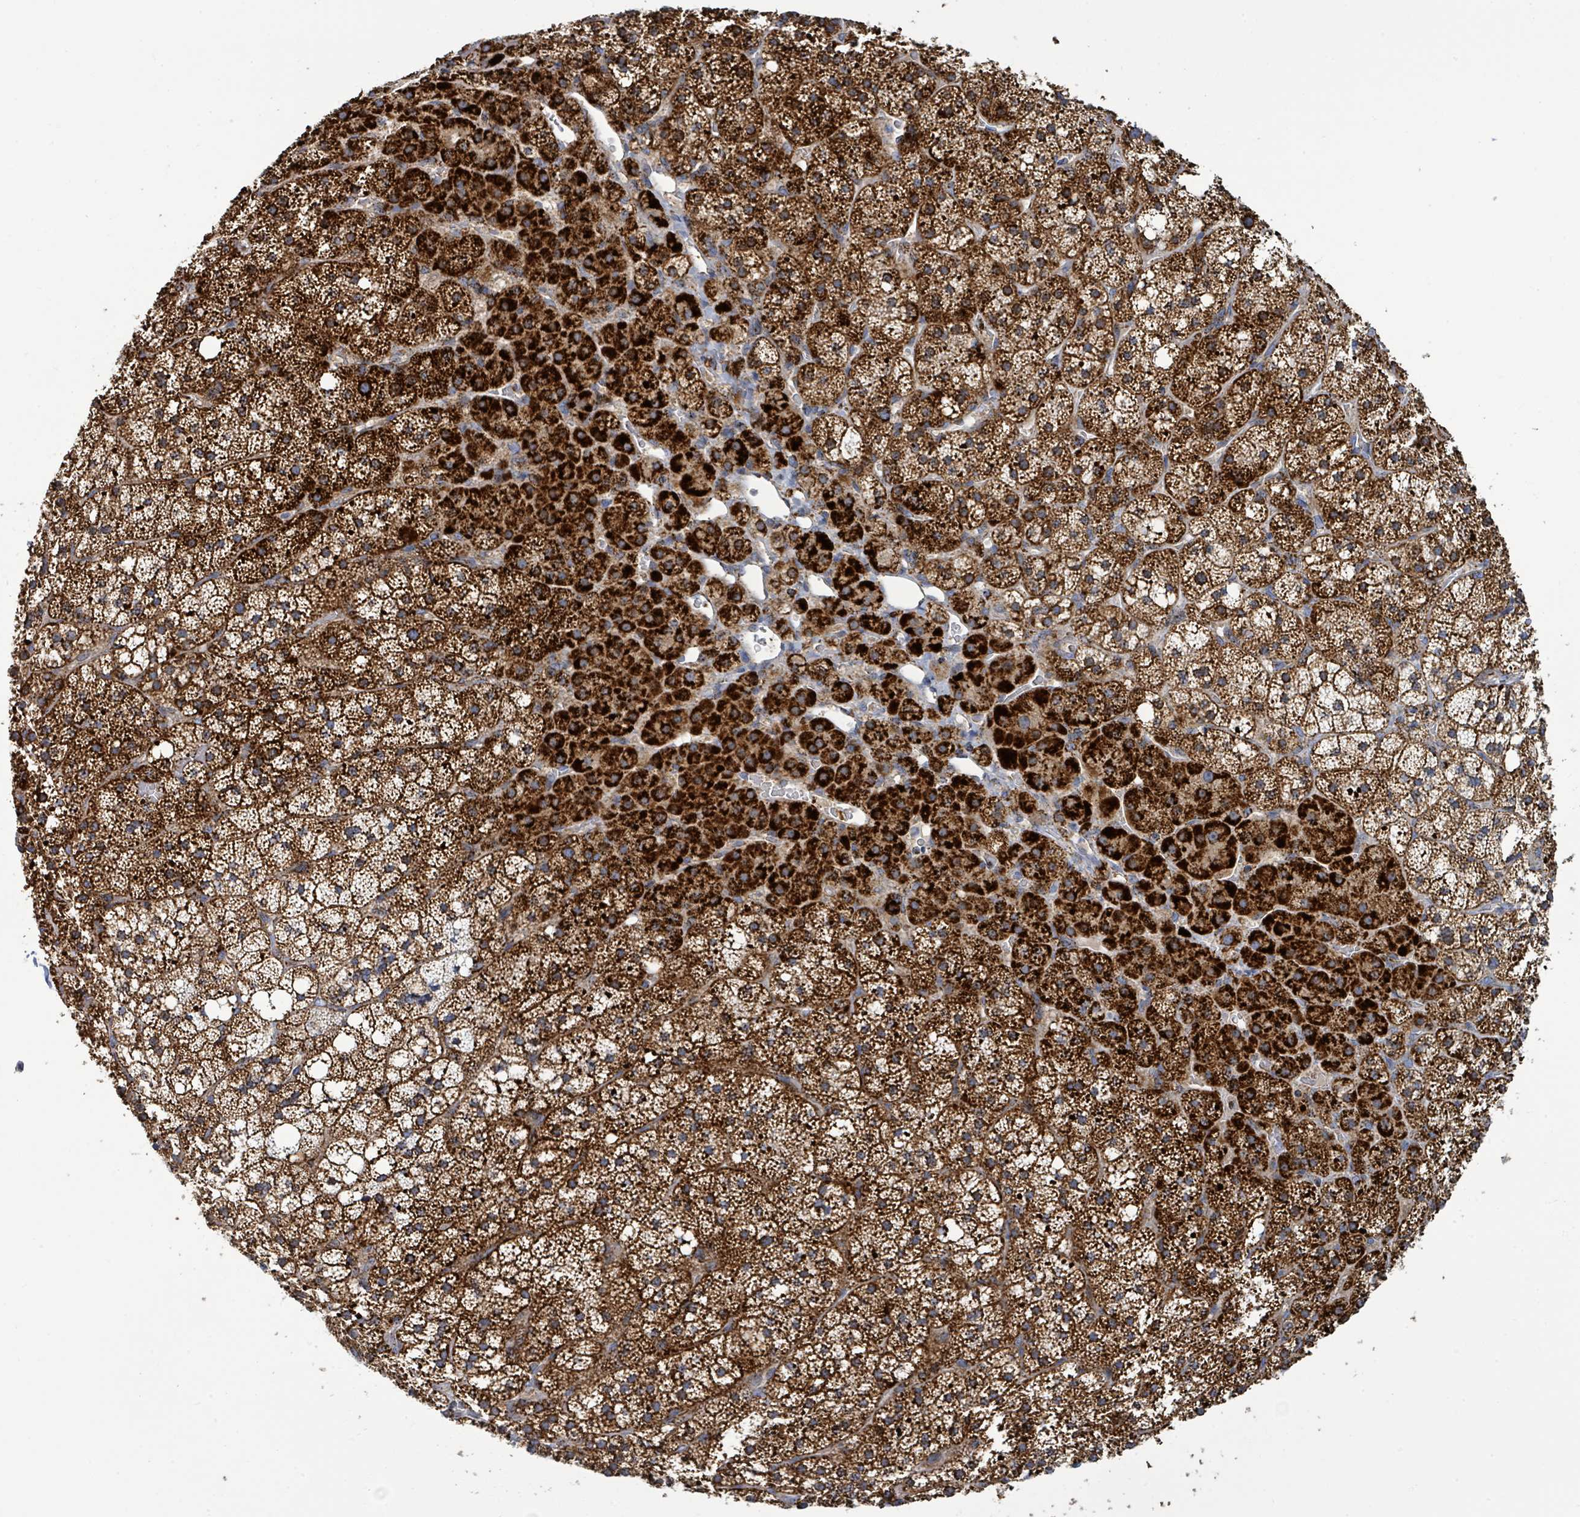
{"staining": {"intensity": "strong", "quantity": ">75%", "location": "cytoplasmic/membranous"}, "tissue": "adrenal gland", "cell_type": "Glandular cells", "image_type": "normal", "snomed": [{"axis": "morphology", "description": "Normal tissue, NOS"}, {"axis": "topography", "description": "Adrenal gland"}], "caption": "Adrenal gland stained with immunohistochemistry reveals strong cytoplasmic/membranous positivity in about >75% of glandular cells.", "gene": "SUCLG2", "patient": {"sex": "male", "age": 53}}